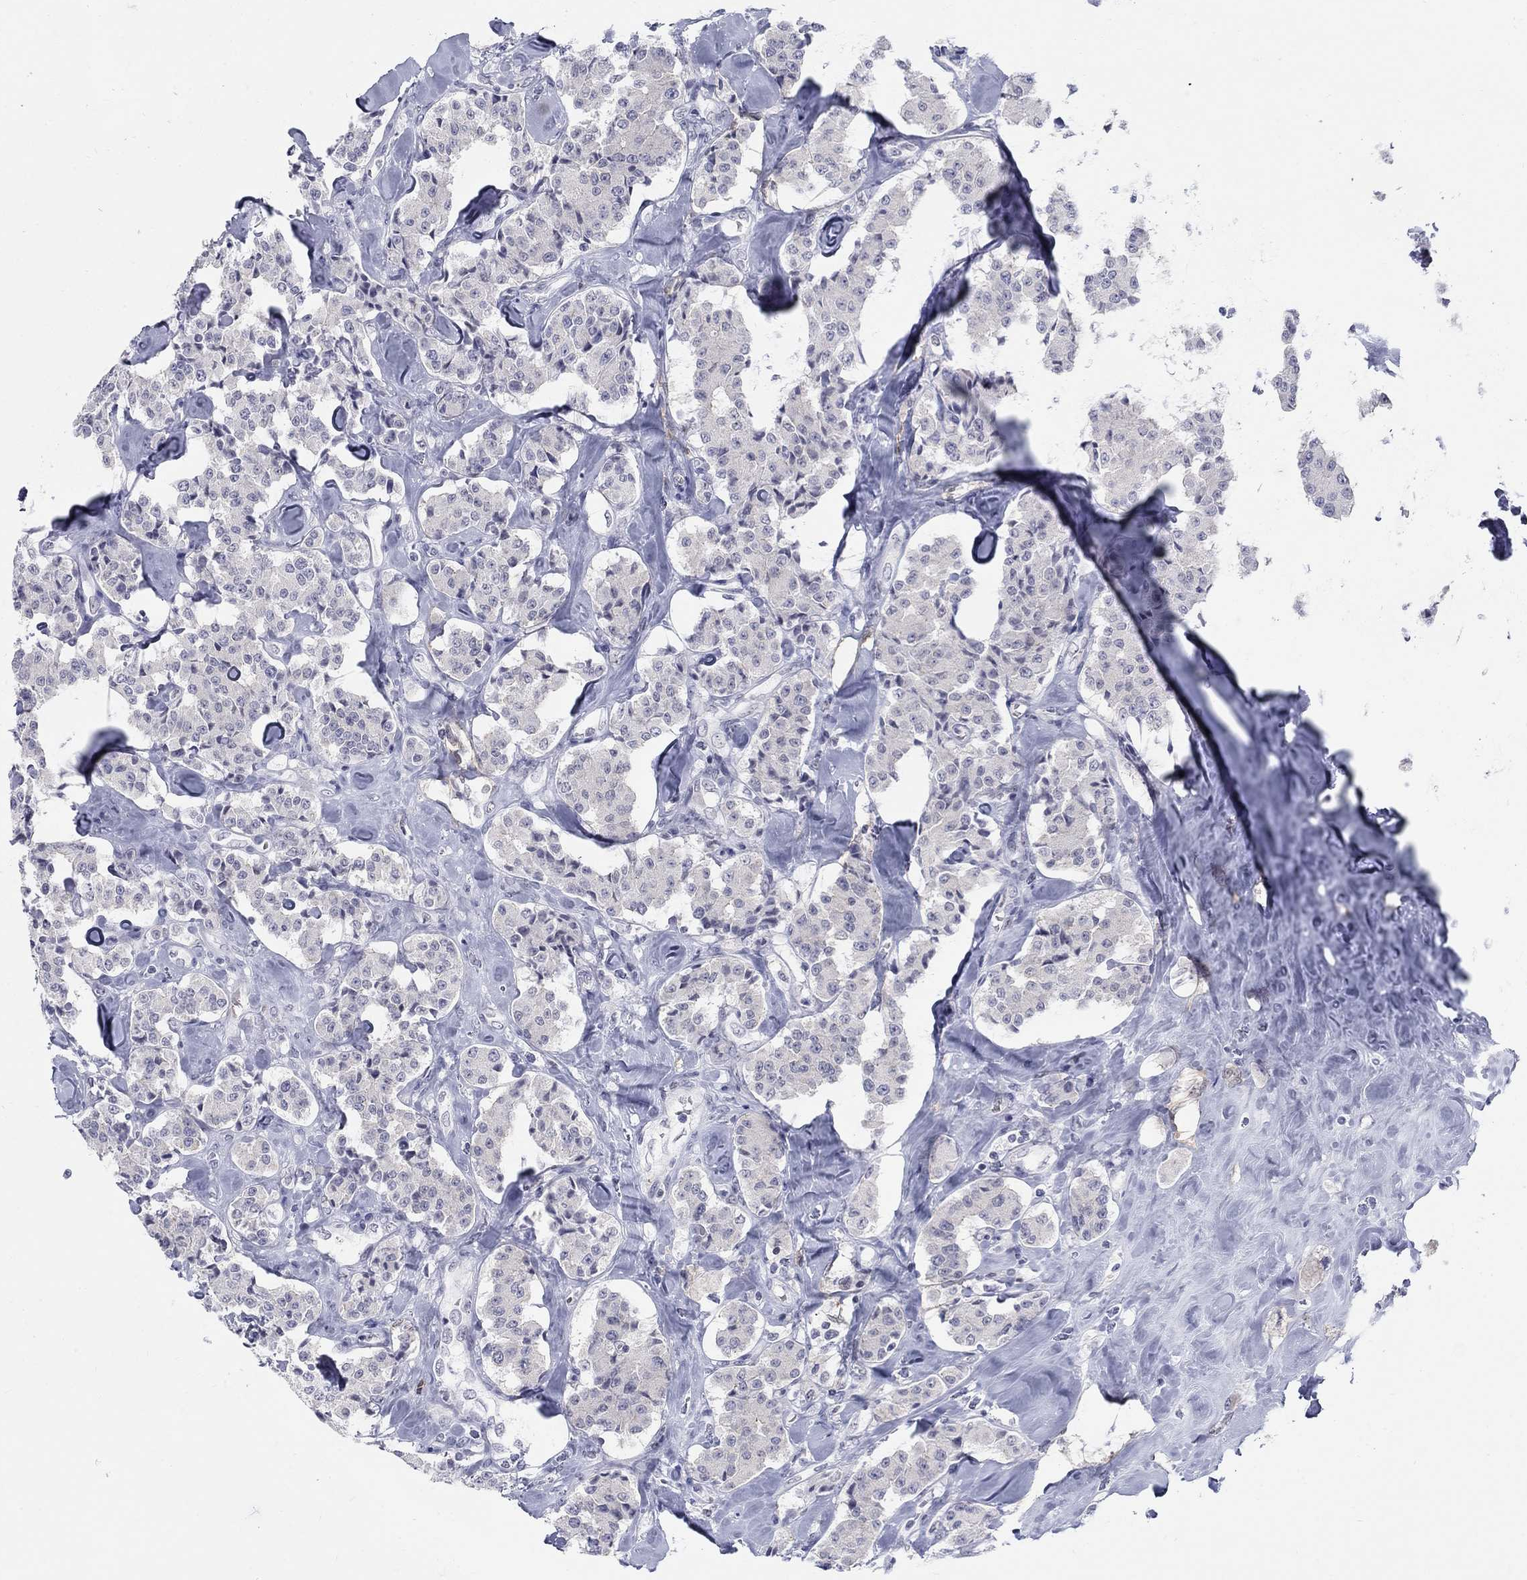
{"staining": {"intensity": "negative", "quantity": "none", "location": "none"}, "tissue": "carcinoid", "cell_type": "Tumor cells", "image_type": "cancer", "snomed": [{"axis": "morphology", "description": "Carcinoid, malignant, NOS"}, {"axis": "topography", "description": "Pancreas"}], "caption": "Immunohistochemical staining of carcinoid displays no significant positivity in tumor cells. (Brightfield microscopy of DAB IHC at high magnification).", "gene": "DMTN", "patient": {"sex": "male", "age": 41}}